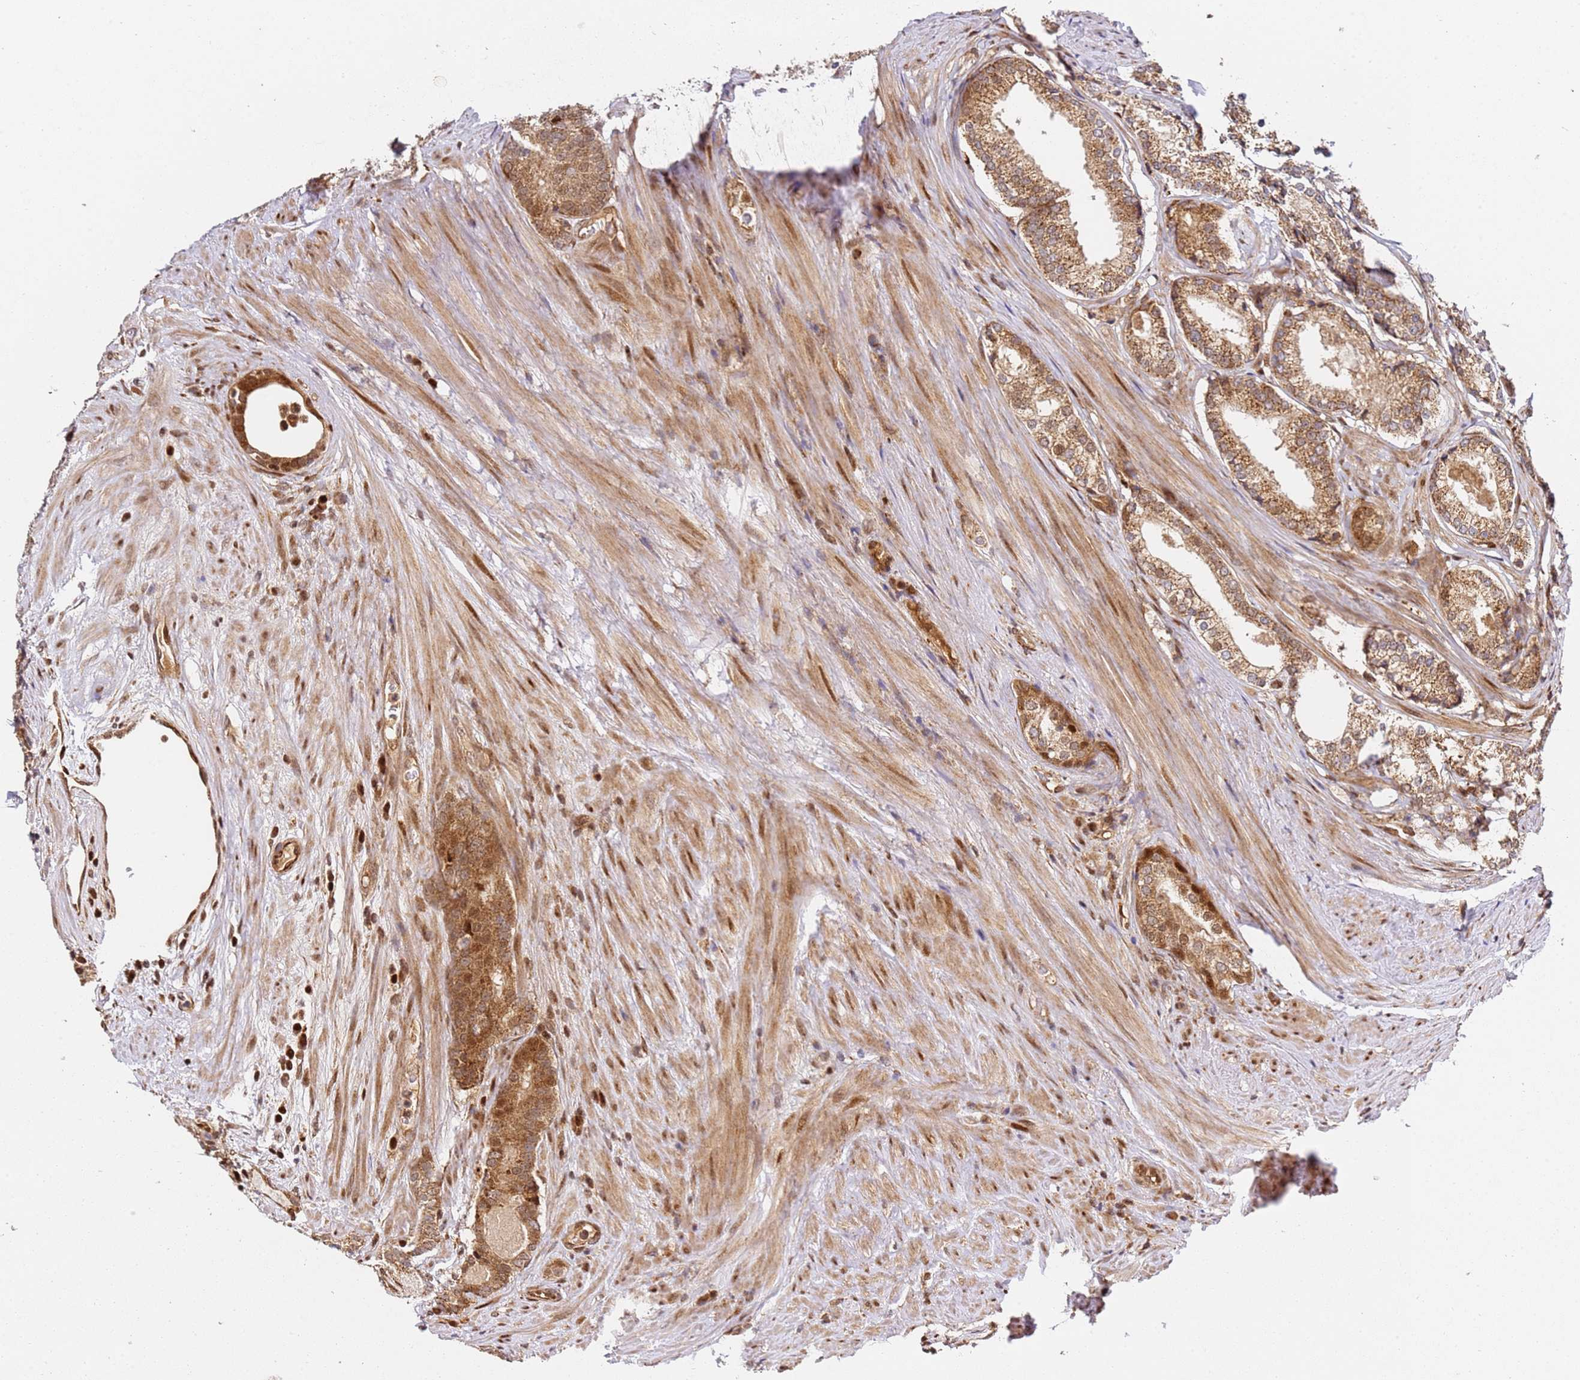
{"staining": {"intensity": "moderate", "quantity": ">75%", "location": "cytoplasmic/membranous,nuclear"}, "tissue": "prostate cancer", "cell_type": "Tumor cells", "image_type": "cancer", "snomed": [{"axis": "morphology", "description": "Adenocarcinoma, Low grade"}, {"axis": "topography", "description": "Prostate"}], "caption": "The image demonstrates immunohistochemical staining of prostate adenocarcinoma (low-grade). There is moderate cytoplasmic/membranous and nuclear positivity is seen in about >75% of tumor cells.", "gene": "SMOX", "patient": {"sex": "male", "age": 68}}